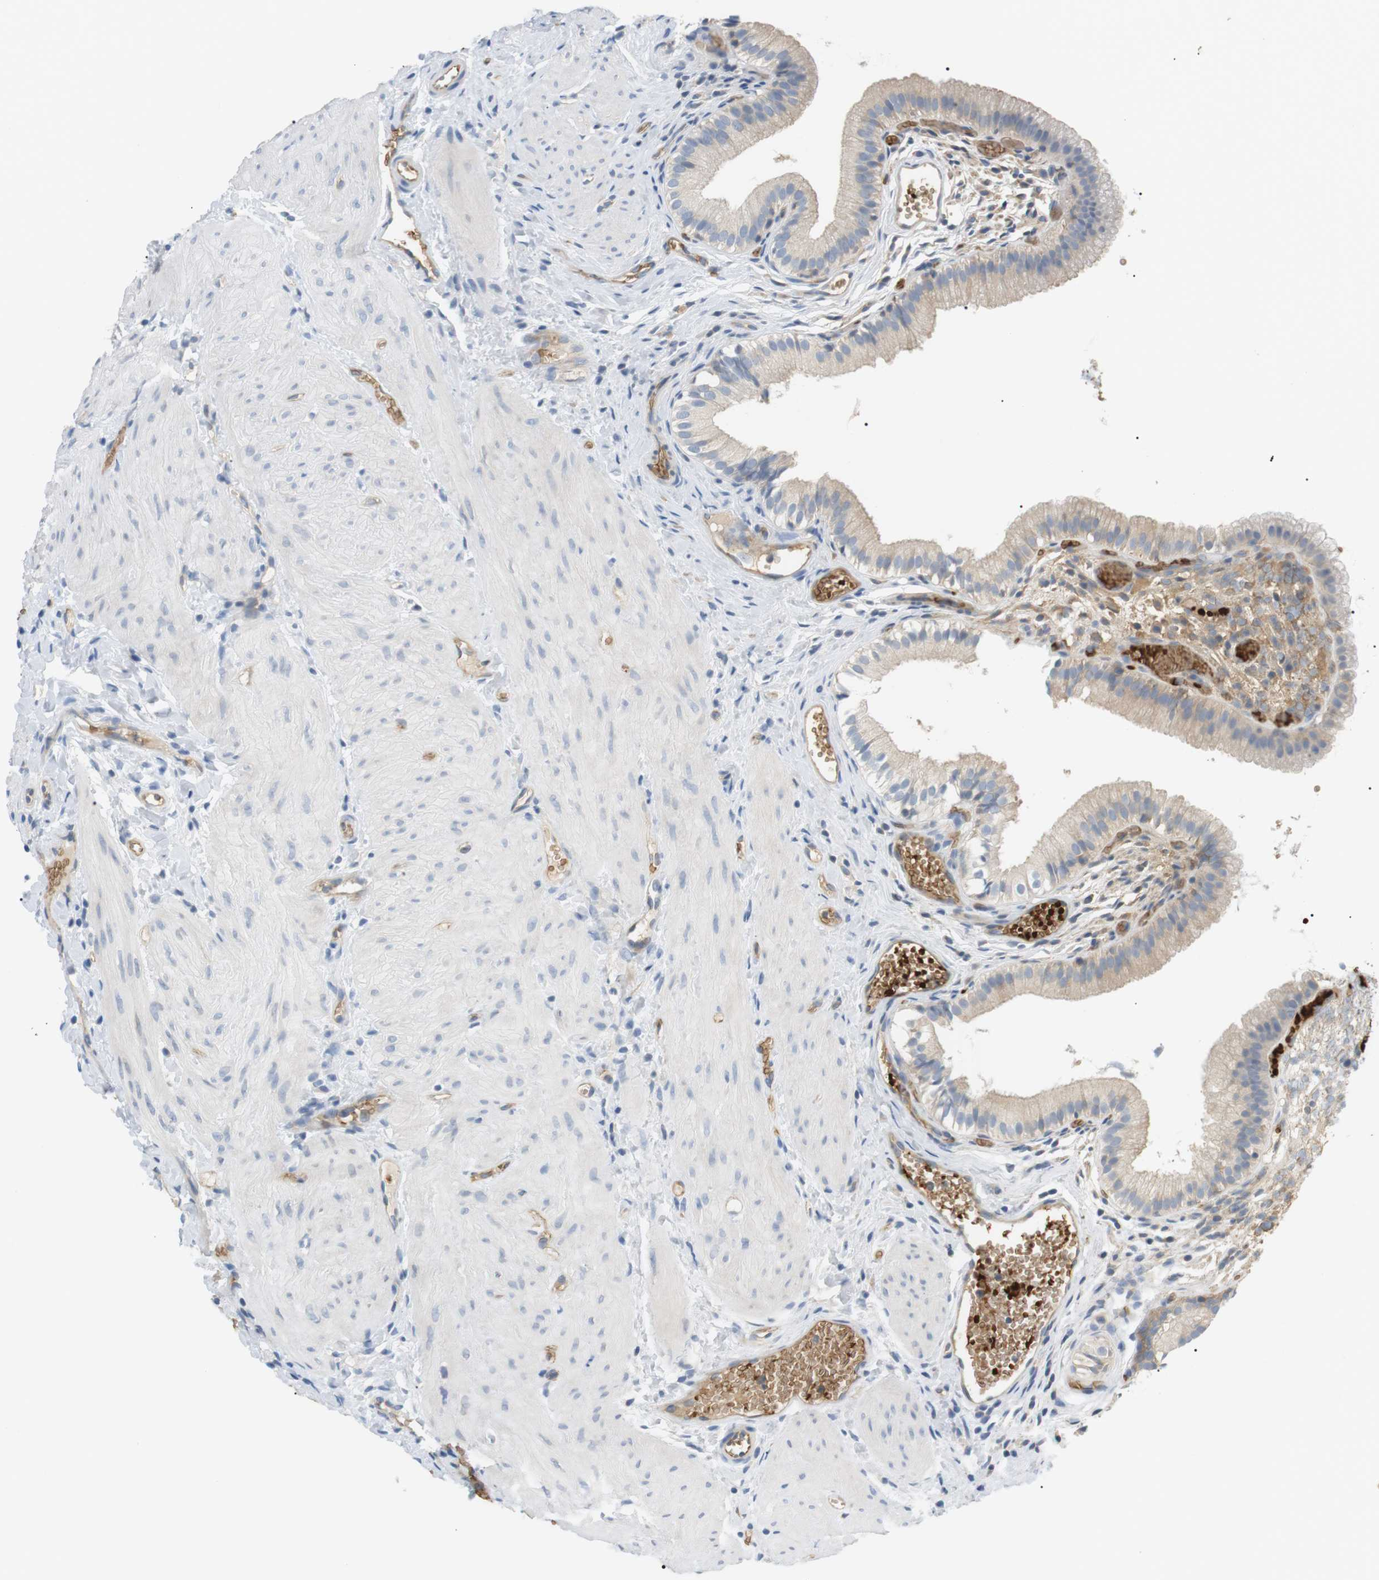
{"staining": {"intensity": "weak", "quantity": ">75%", "location": "cytoplasmic/membranous"}, "tissue": "gallbladder", "cell_type": "Glandular cells", "image_type": "normal", "snomed": [{"axis": "morphology", "description": "Normal tissue, NOS"}, {"axis": "topography", "description": "Gallbladder"}], "caption": "IHC of unremarkable gallbladder reveals low levels of weak cytoplasmic/membranous expression in approximately >75% of glandular cells. (IHC, brightfield microscopy, high magnification).", "gene": "ADCY10", "patient": {"sex": "female", "age": 26}}